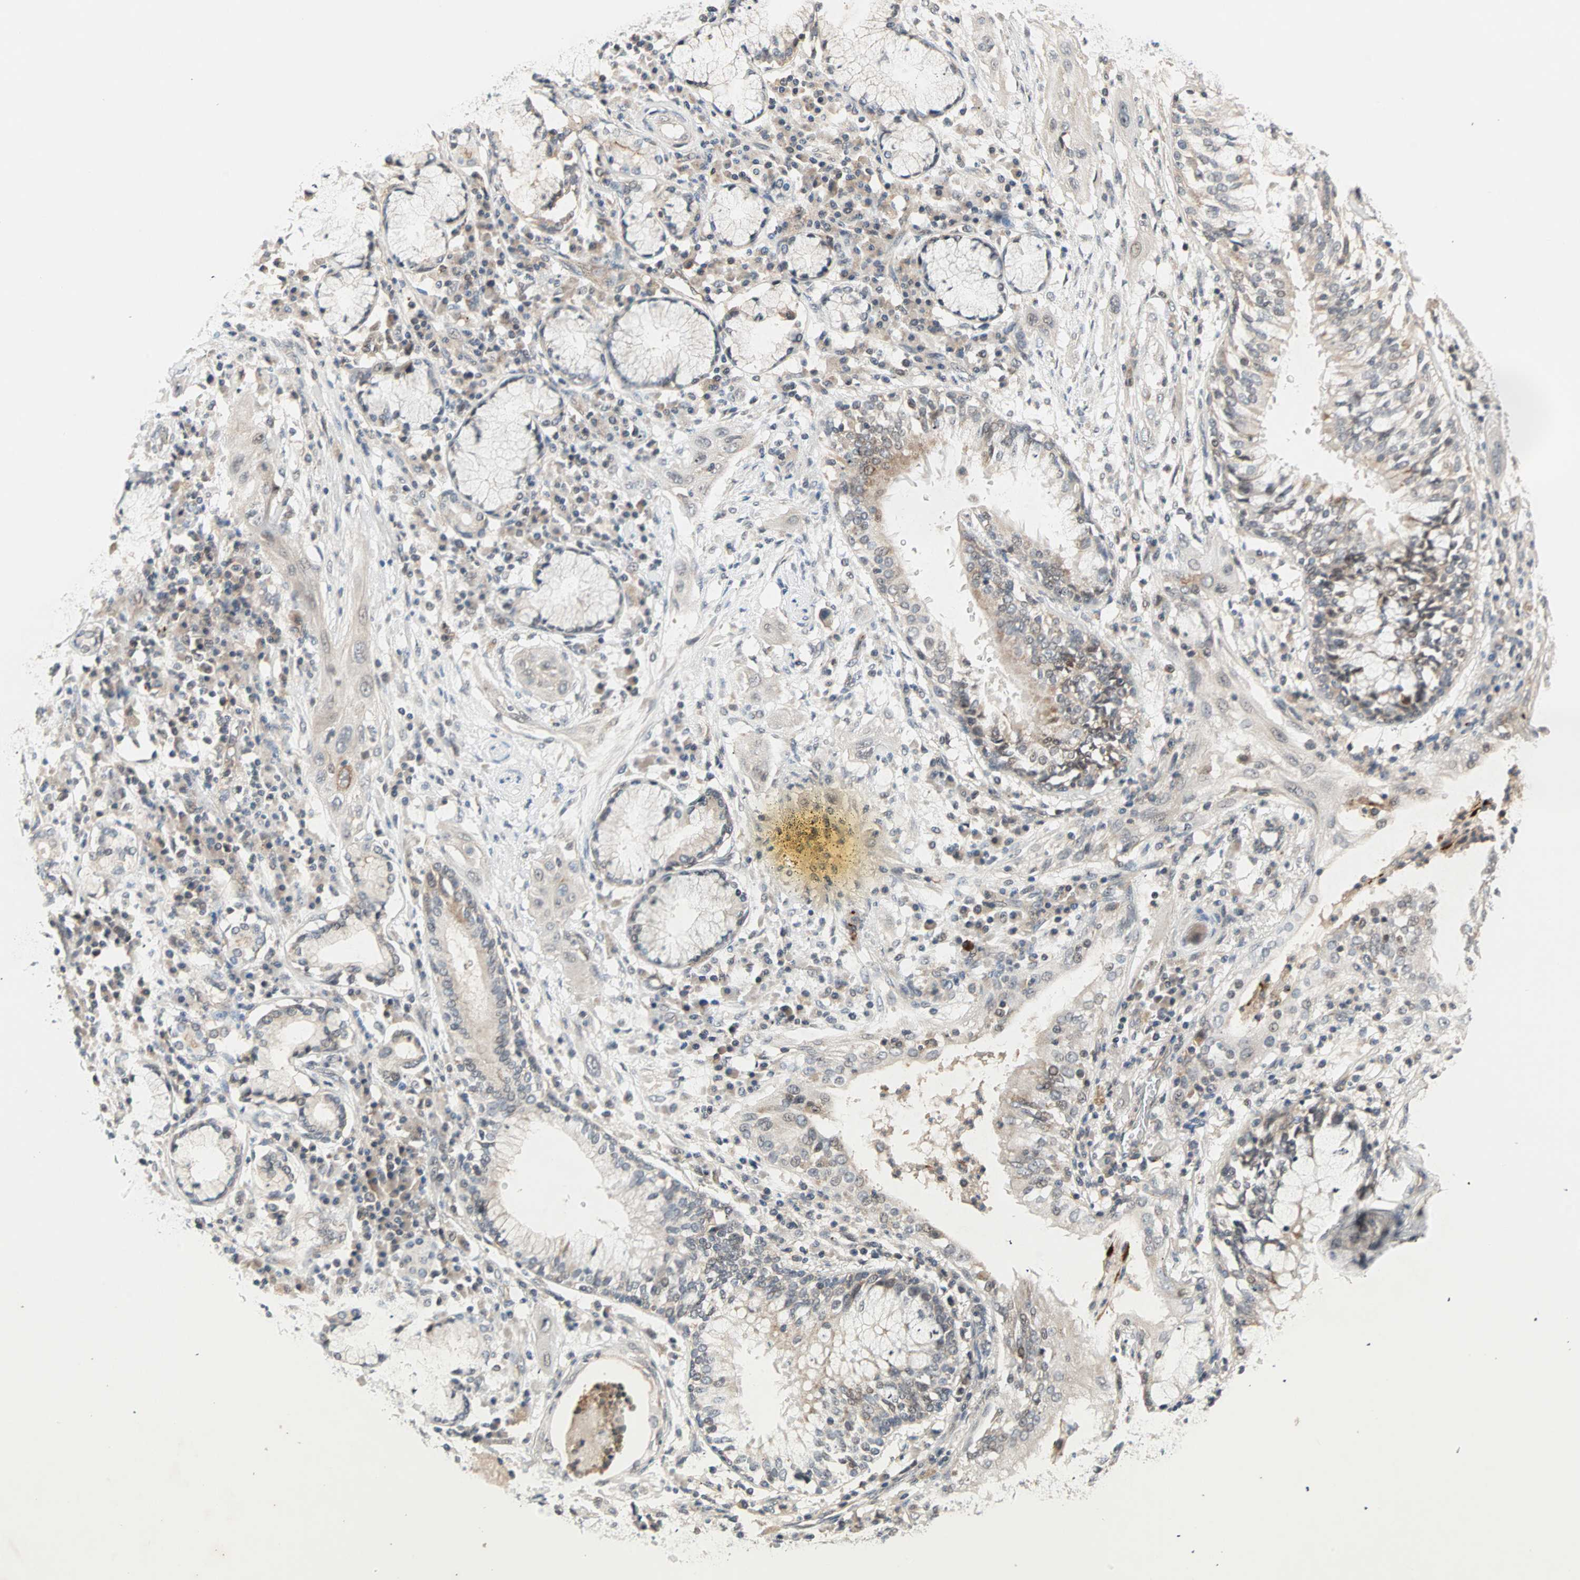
{"staining": {"intensity": "weak", "quantity": "25%-75%", "location": "cytoplasmic/membranous"}, "tissue": "lung cancer", "cell_type": "Tumor cells", "image_type": "cancer", "snomed": [{"axis": "morphology", "description": "Squamous cell carcinoma, NOS"}, {"axis": "topography", "description": "Lung"}], "caption": "Lung cancer (squamous cell carcinoma) tissue demonstrates weak cytoplasmic/membranous expression in about 25%-75% of tumor cells, visualized by immunohistochemistry.", "gene": "PROS1", "patient": {"sex": "female", "age": 47}}